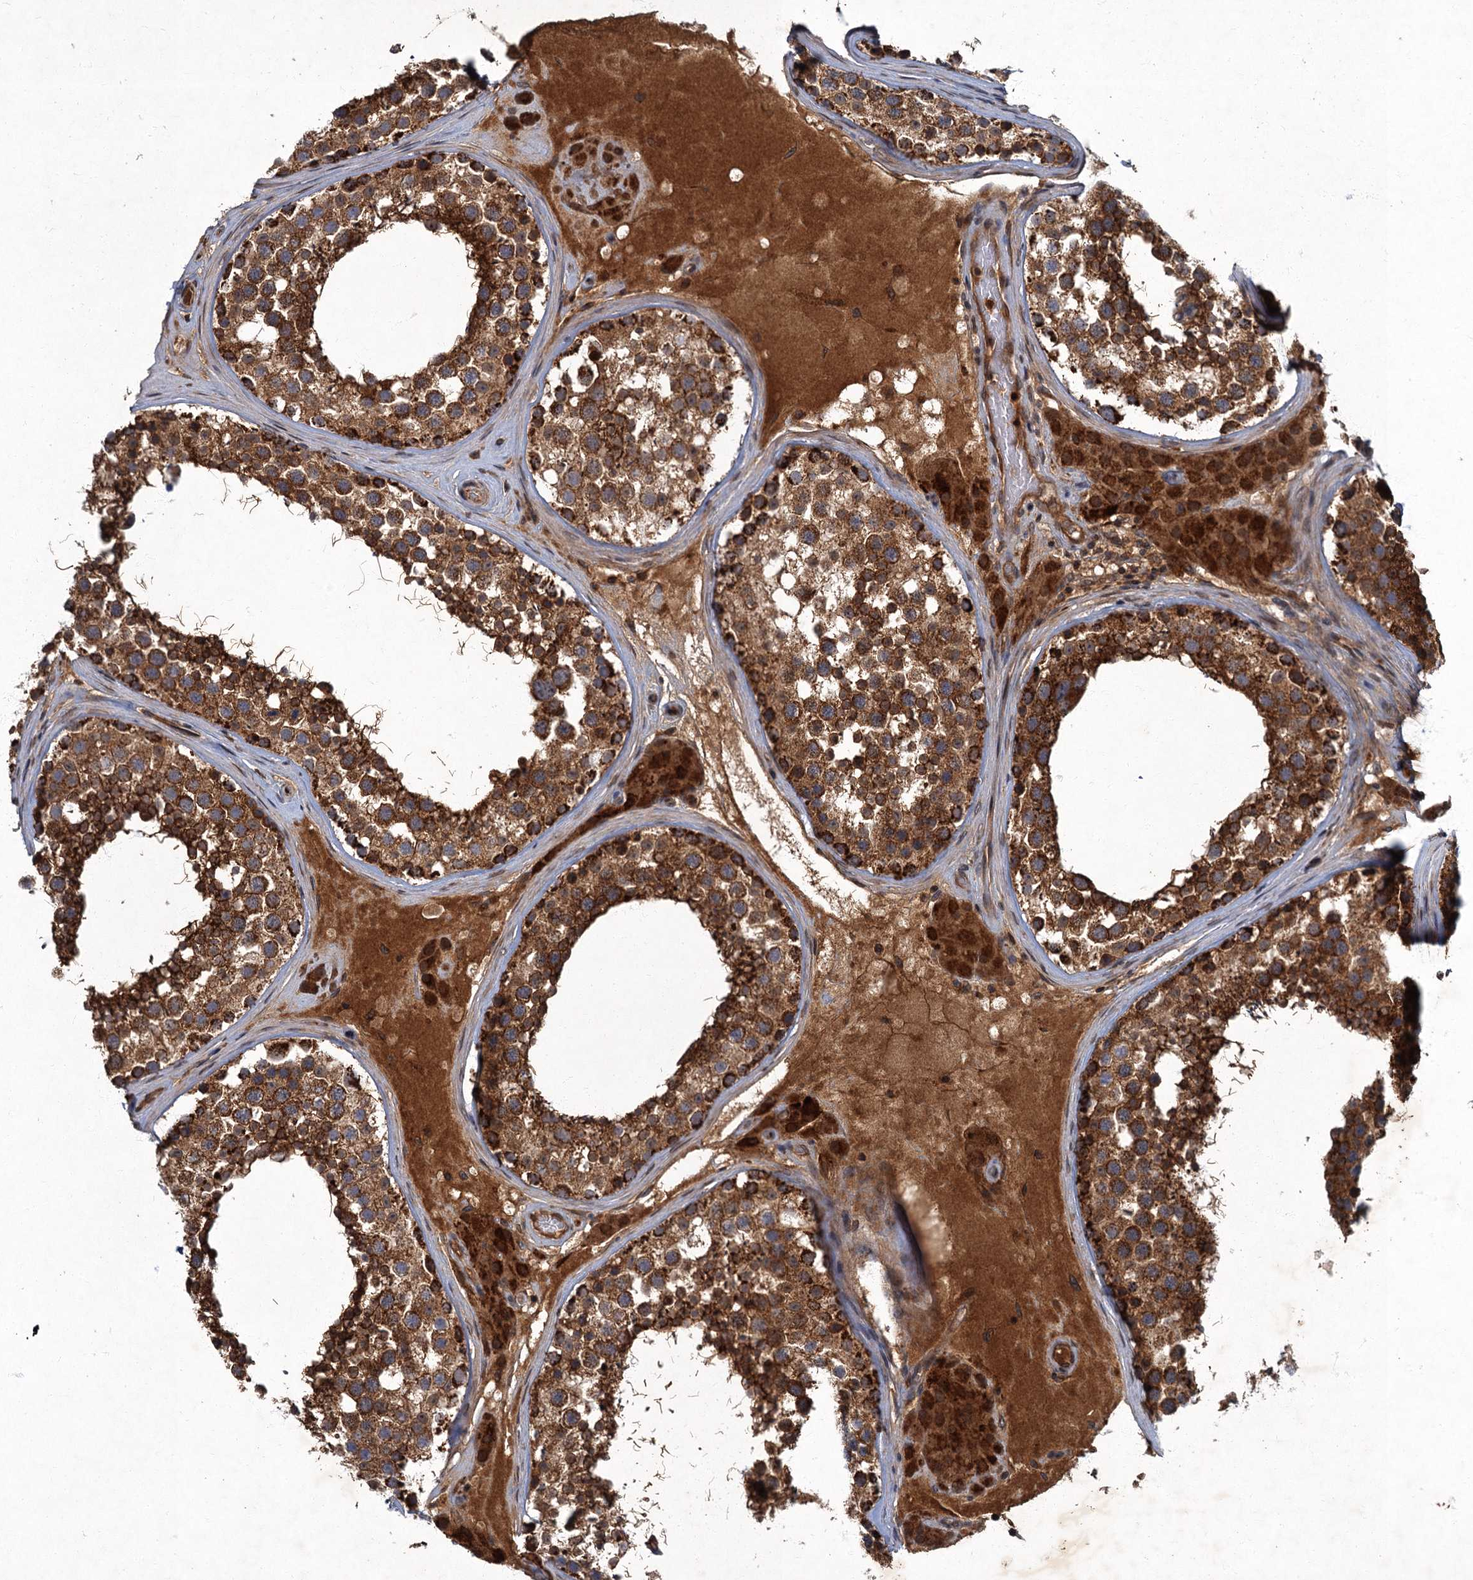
{"staining": {"intensity": "strong", "quantity": ">75%", "location": "cytoplasmic/membranous"}, "tissue": "testis", "cell_type": "Cells in seminiferous ducts", "image_type": "normal", "snomed": [{"axis": "morphology", "description": "Normal tissue, NOS"}, {"axis": "topography", "description": "Testis"}], "caption": "Testis stained for a protein reveals strong cytoplasmic/membranous positivity in cells in seminiferous ducts. Ihc stains the protein in brown and the nuclei are stained blue.", "gene": "SLC11A2", "patient": {"sex": "male", "age": 46}}